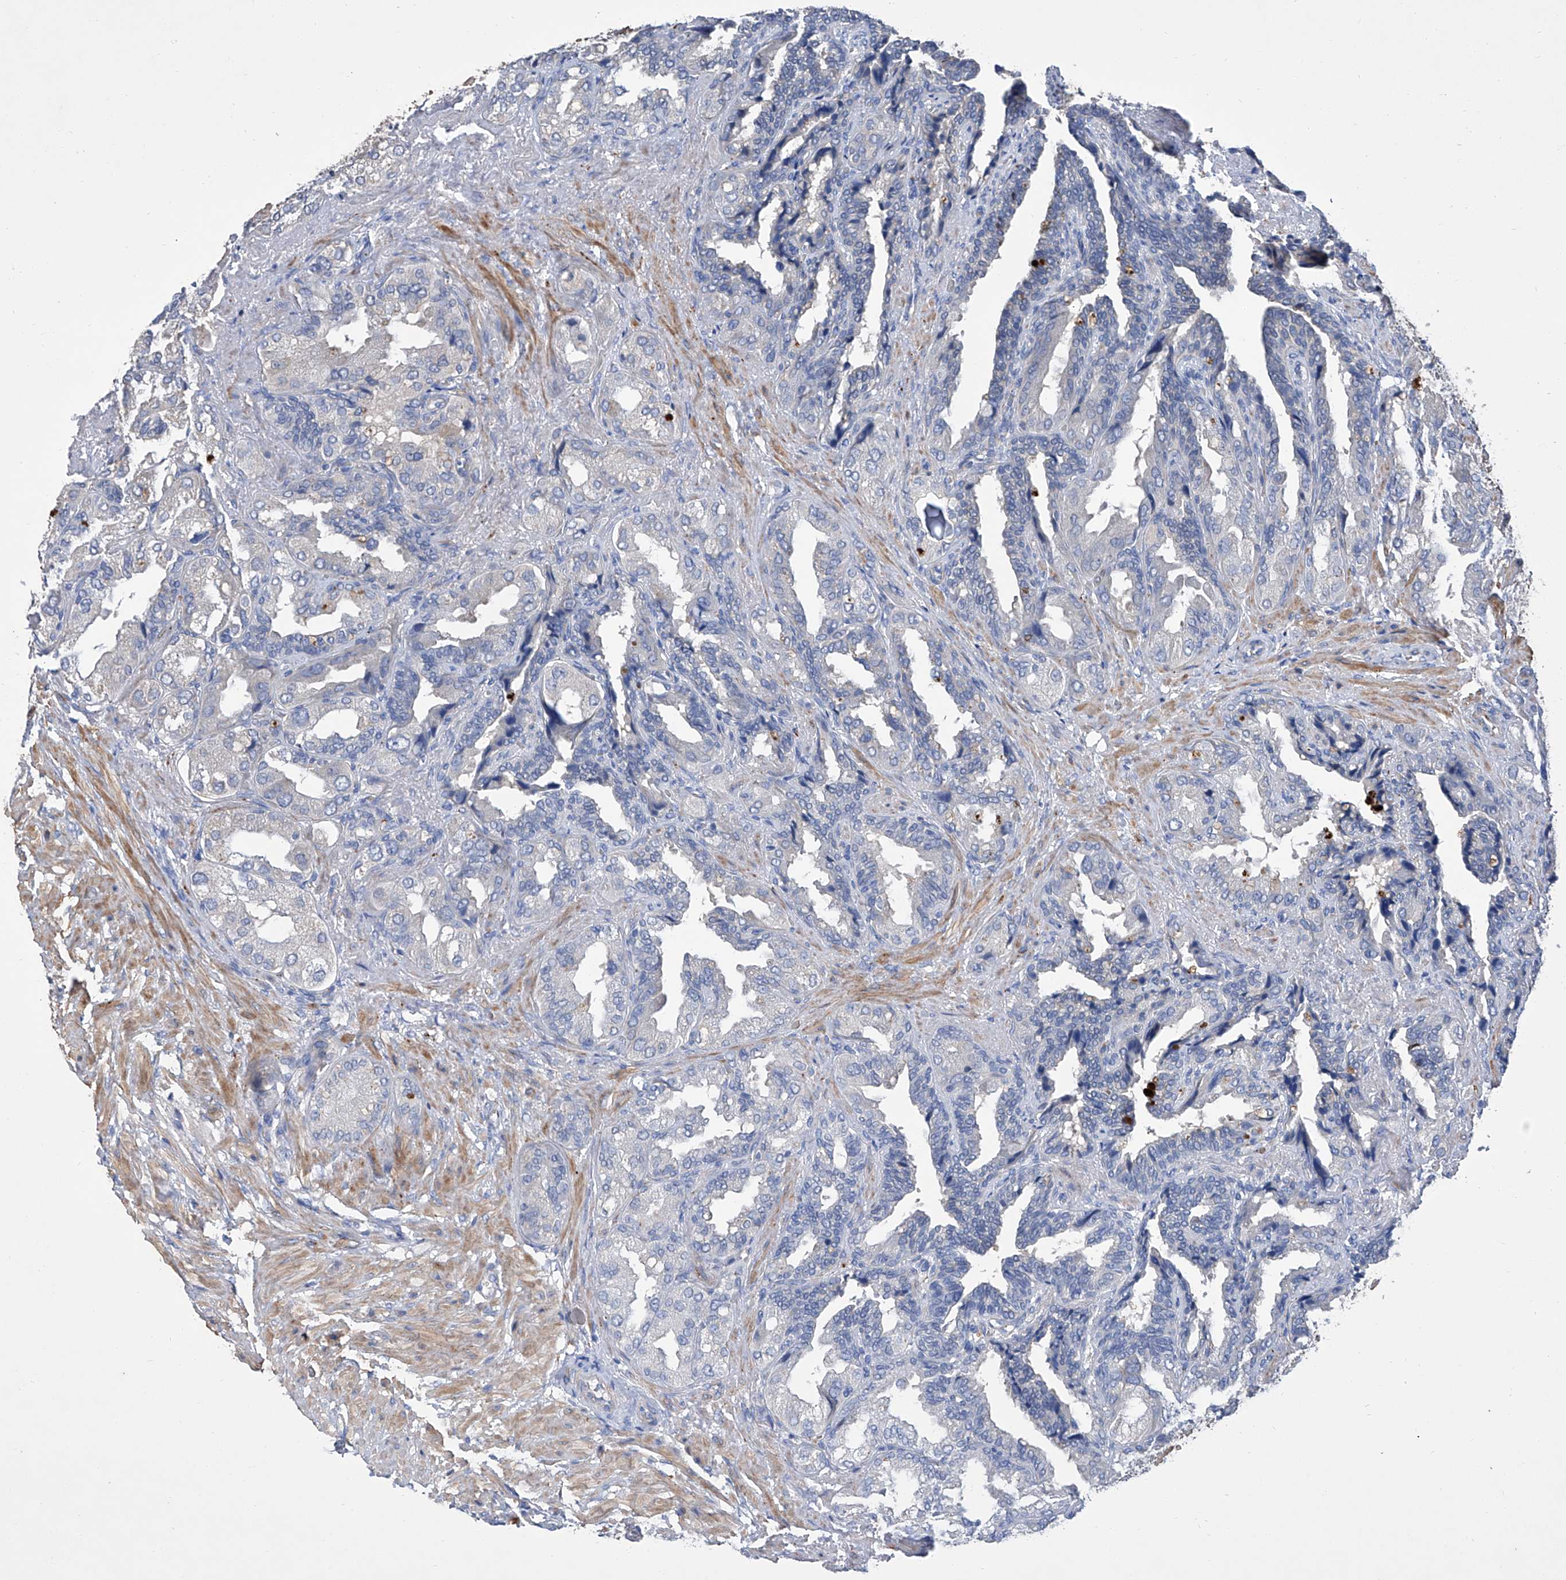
{"staining": {"intensity": "negative", "quantity": "none", "location": "none"}, "tissue": "seminal vesicle", "cell_type": "Glandular cells", "image_type": "normal", "snomed": [{"axis": "morphology", "description": "Normal tissue, NOS"}, {"axis": "topography", "description": "Seminal veicle"}, {"axis": "topography", "description": "Peripheral nerve tissue"}], "caption": "An image of human seminal vesicle is negative for staining in glandular cells. The staining is performed using DAB (3,3'-diaminobenzidine) brown chromogen with nuclei counter-stained in using hematoxylin.", "gene": "GPT", "patient": {"sex": "male", "age": 63}}